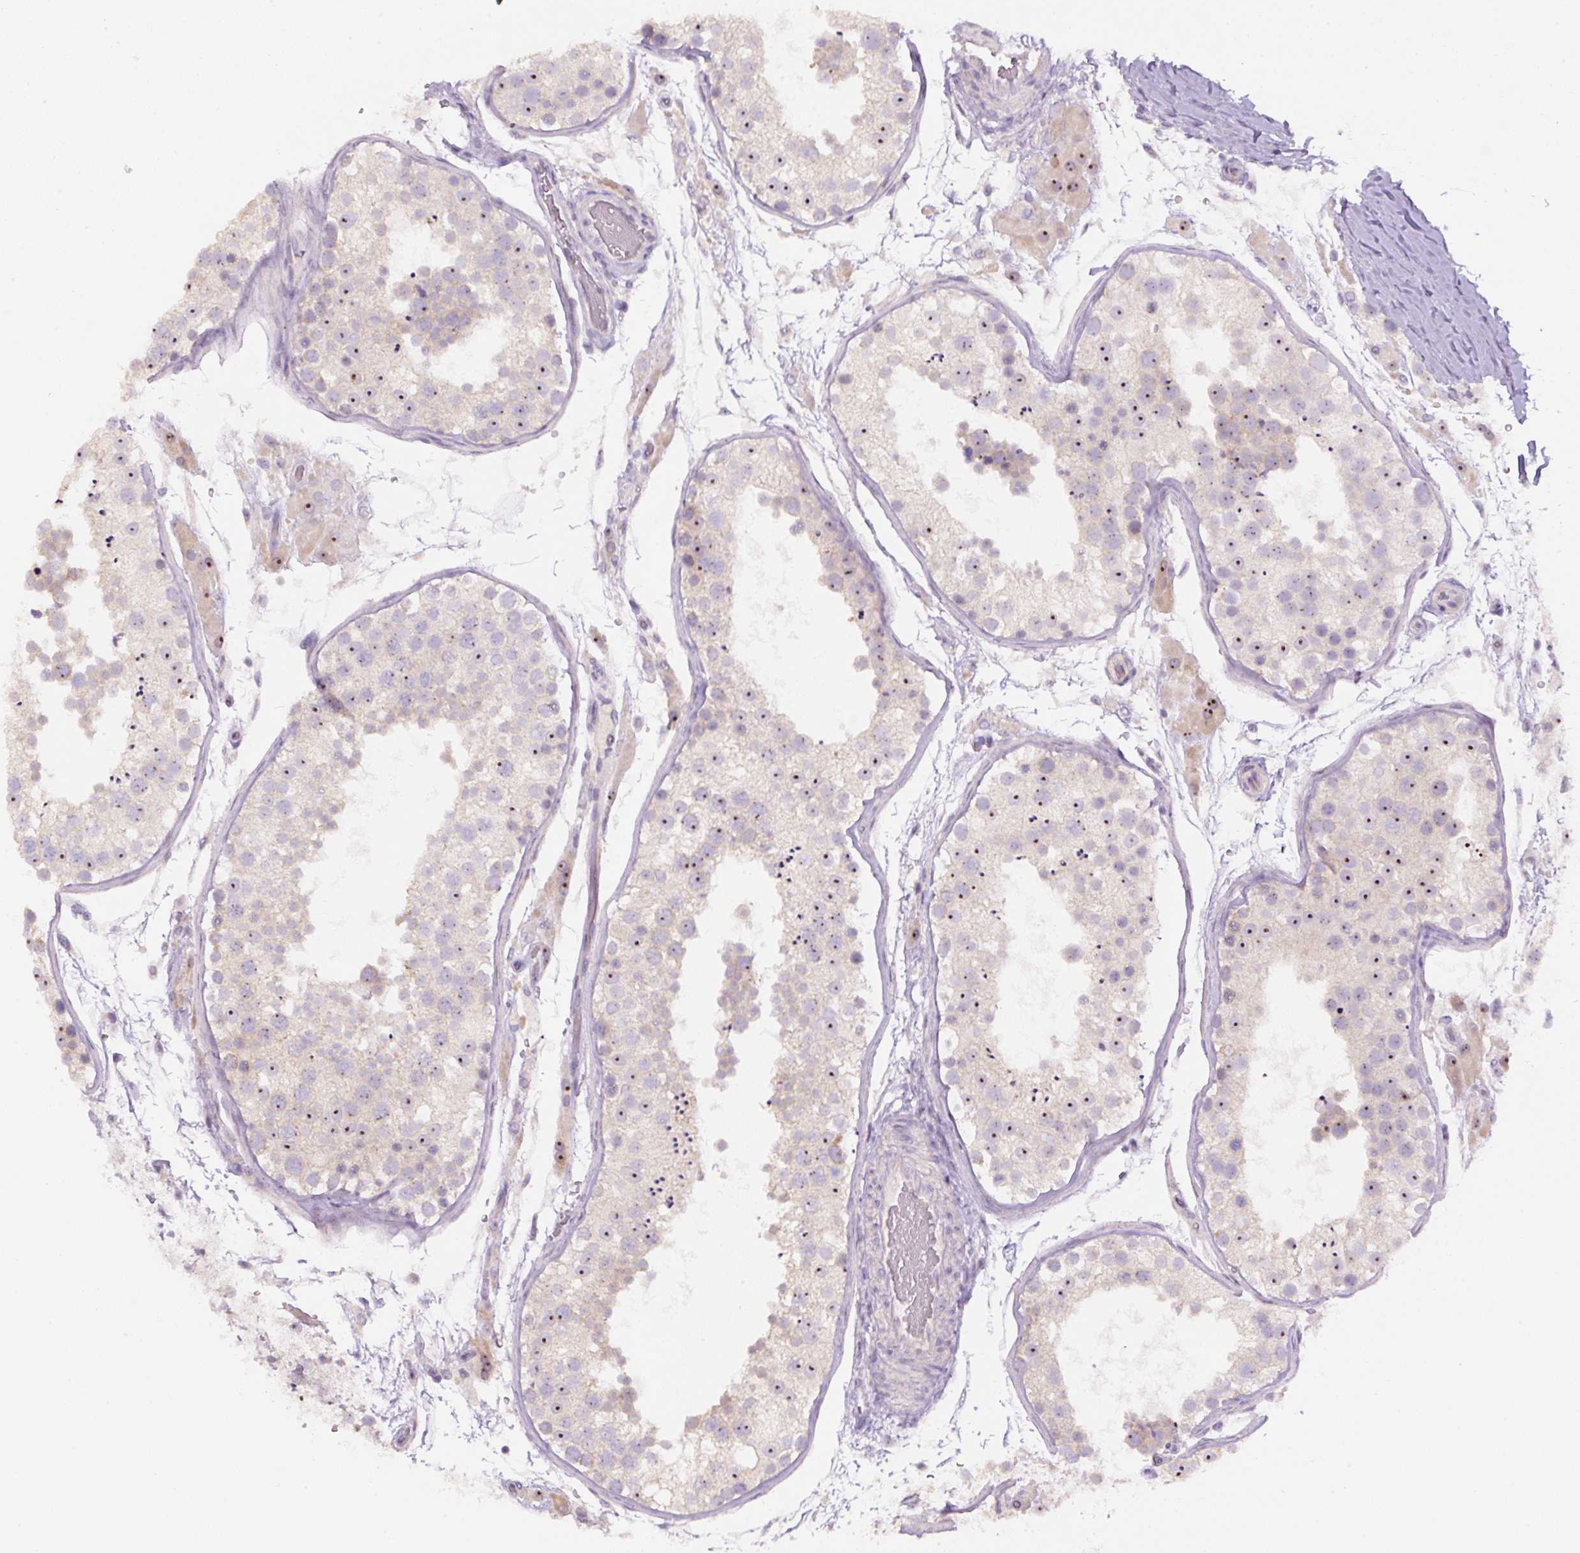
{"staining": {"intensity": "moderate", "quantity": "25%-75%", "location": "cytoplasmic/membranous,nuclear"}, "tissue": "testis", "cell_type": "Cells in seminiferous ducts", "image_type": "normal", "snomed": [{"axis": "morphology", "description": "Normal tissue, NOS"}, {"axis": "topography", "description": "Testis"}], "caption": "Testis stained with immunohistochemistry demonstrates moderate cytoplasmic/membranous,nuclear positivity in about 25%-75% of cells in seminiferous ducts. Immunohistochemistry stains the protein of interest in brown and the nuclei are stained blue.", "gene": "TMEM151B", "patient": {"sex": "male", "age": 26}}